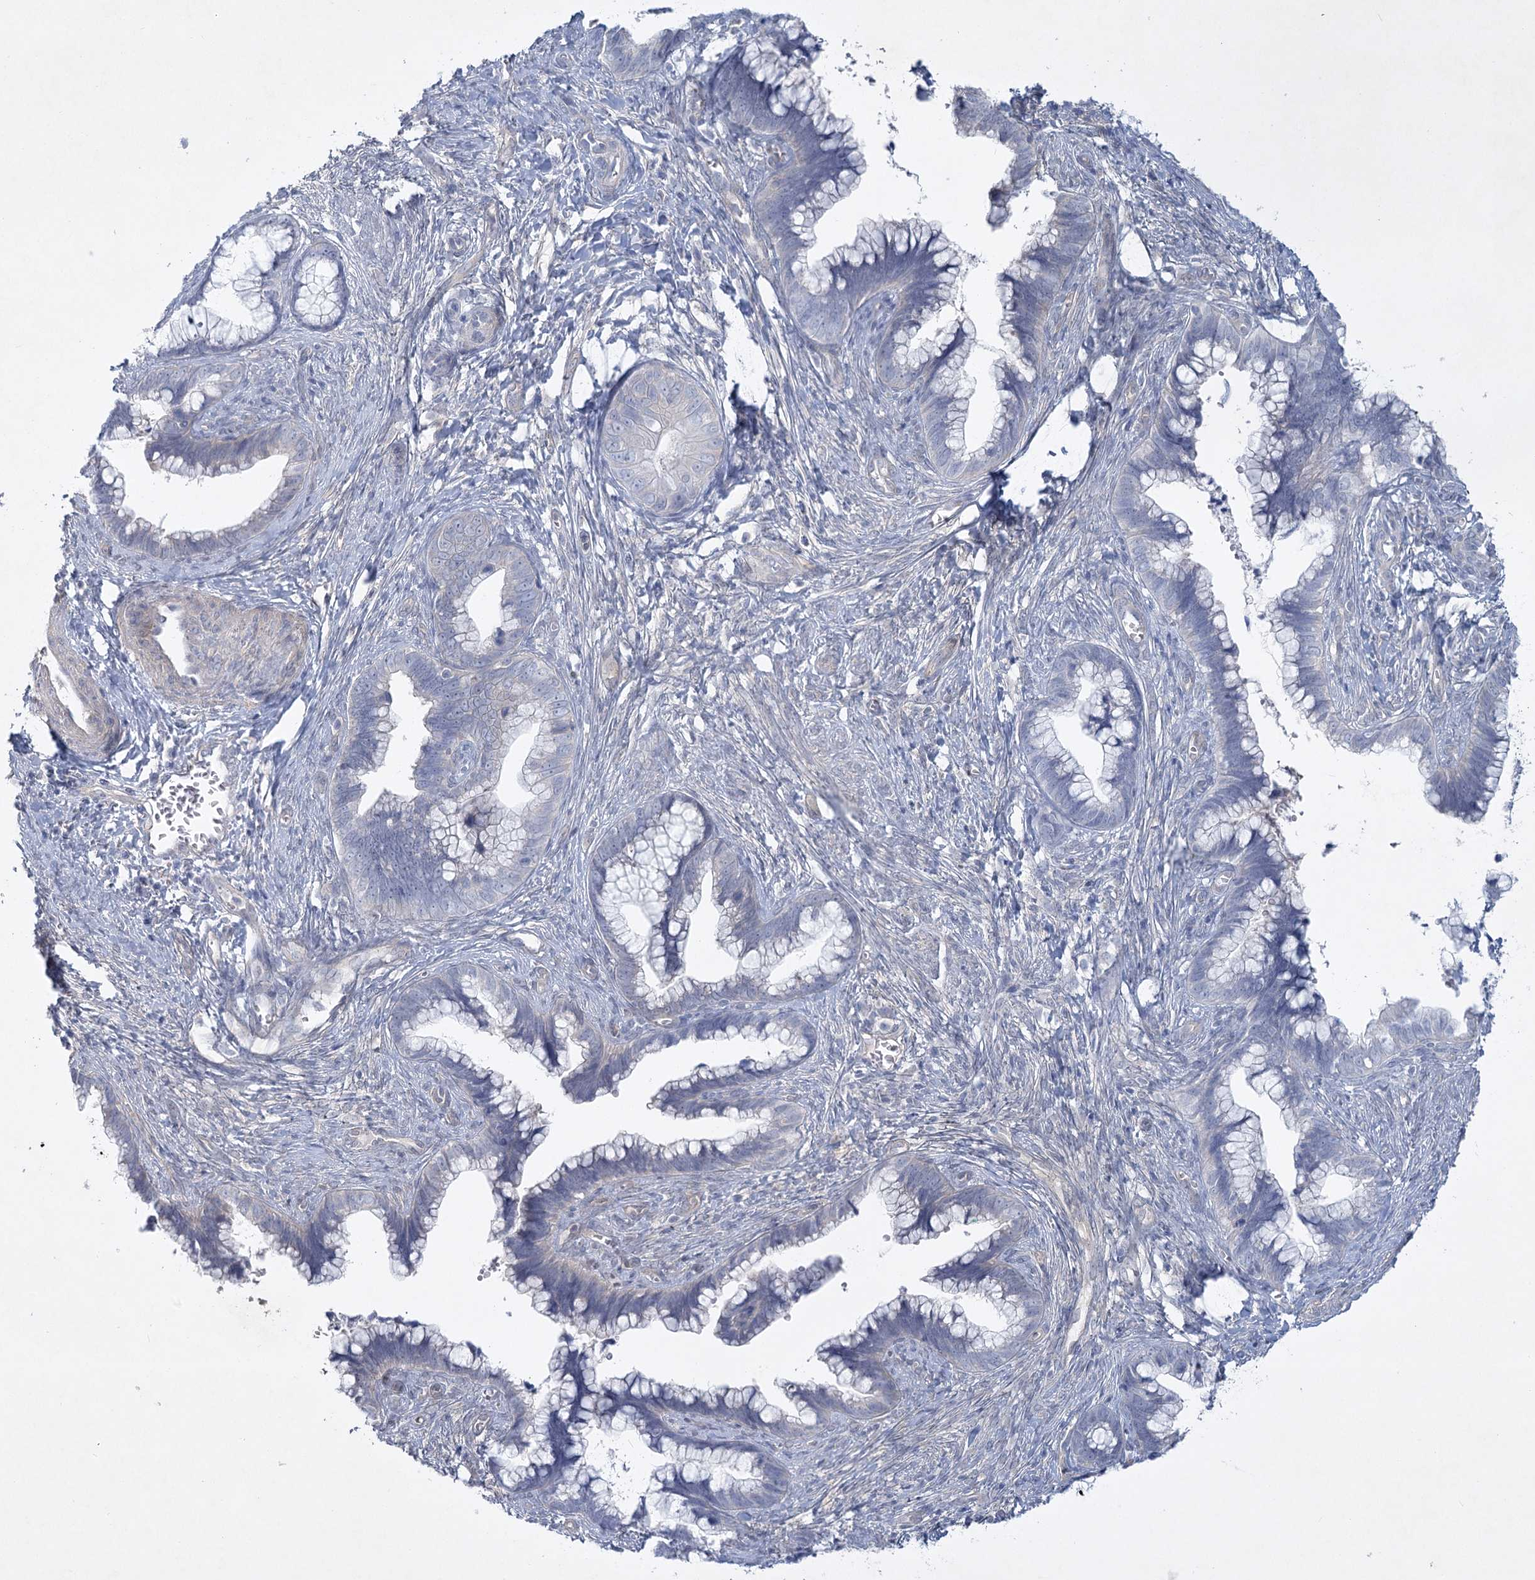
{"staining": {"intensity": "negative", "quantity": "none", "location": "none"}, "tissue": "cervical cancer", "cell_type": "Tumor cells", "image_type": "cancer", "snomed": [{"axis": "morphology", "description": "Adenocarcinoma, NOS"}, {"axis": "topography", "description": "Cervix"}], "caption": "Immunohistochemical staining of cervical cancer reveals no significant positivity in tumor cells. (Brightfield microscopy of DAB immunohistochemistry (IHC) at high magnification).", "gene": "AAMDC", "patient": {"sex": "female", "age": 44}}